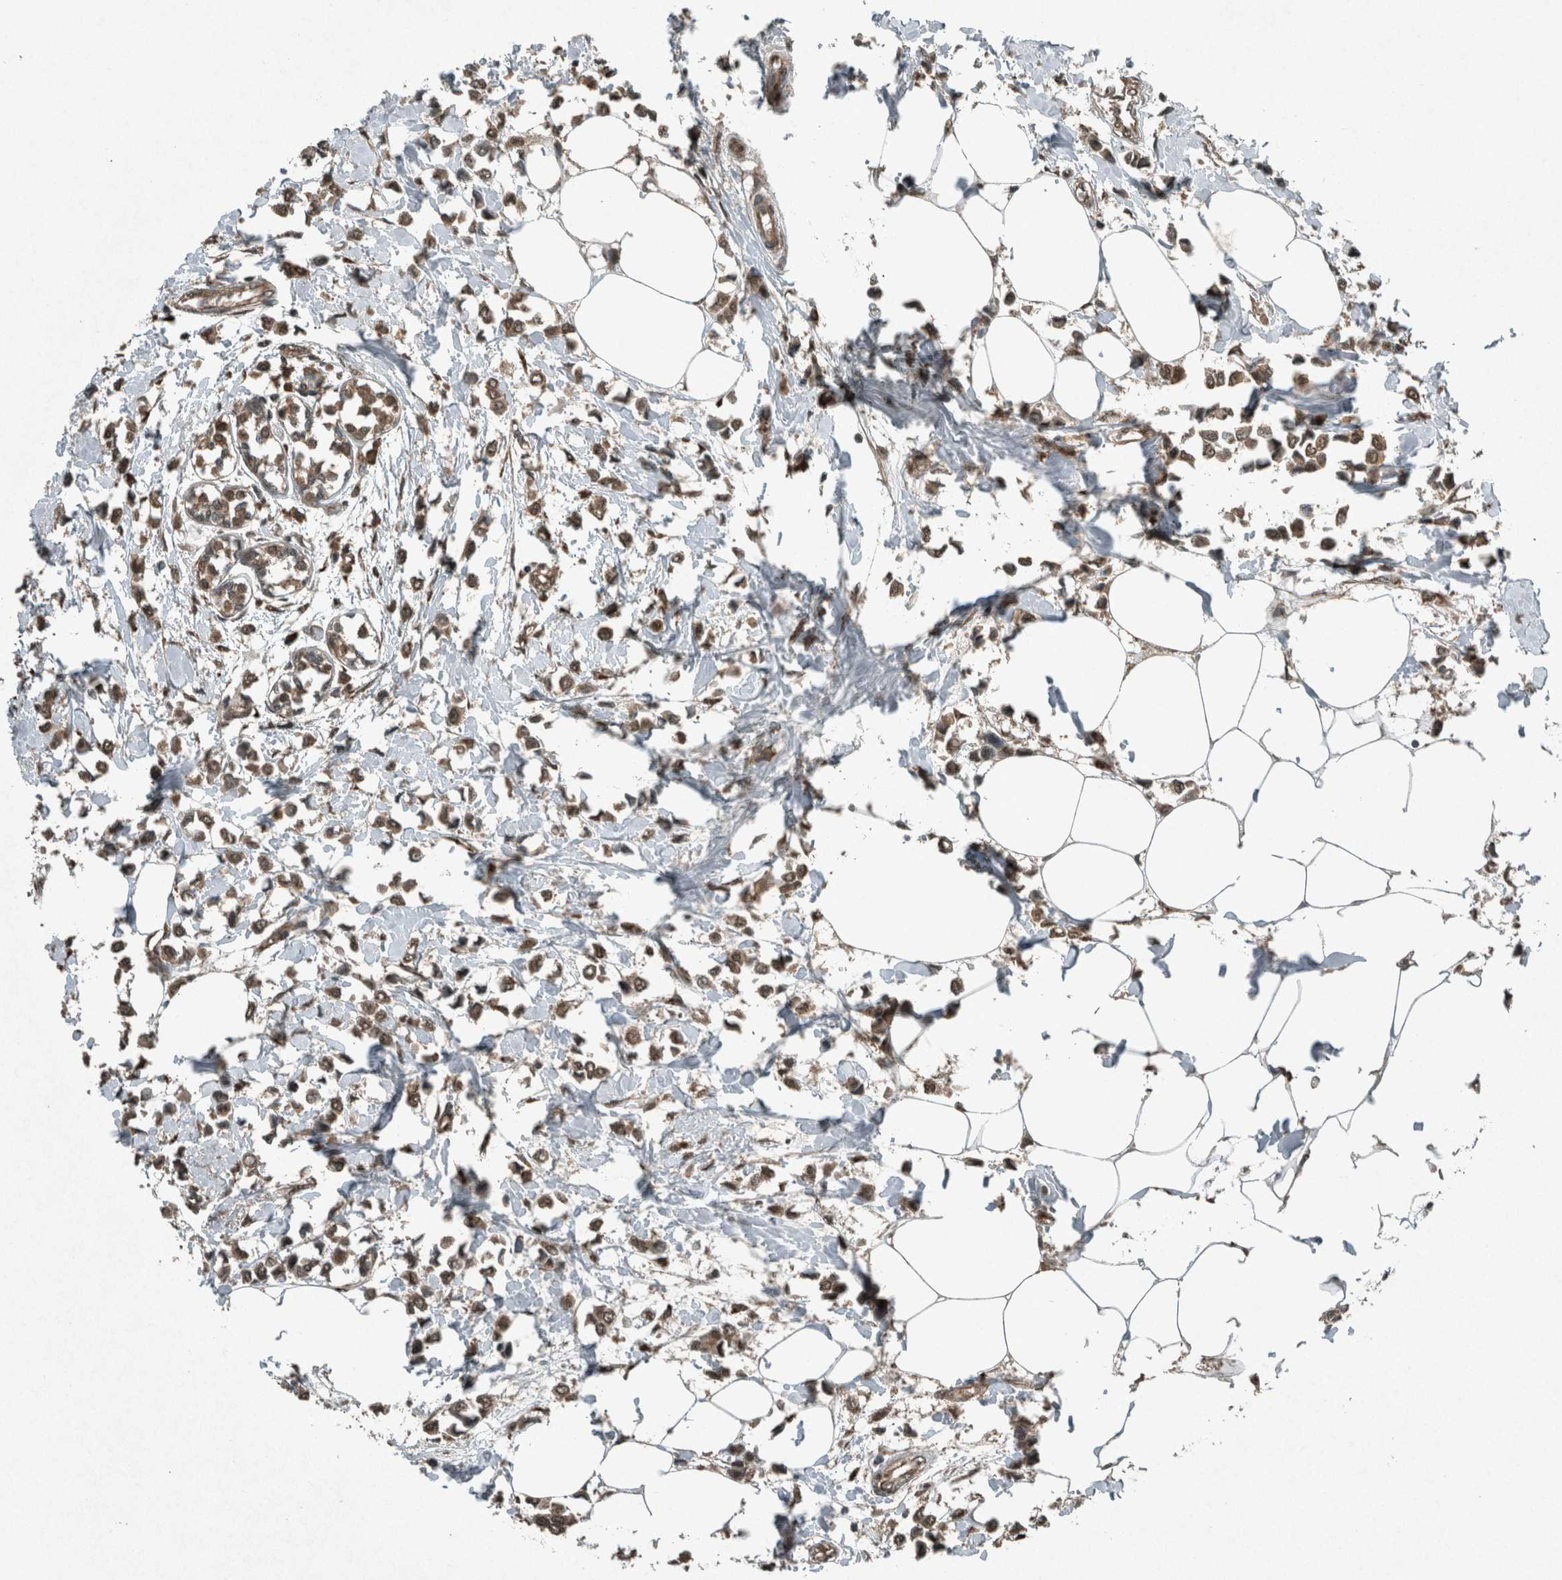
{"staining": {"intensity": "moderate", "quantity": ">75%", "location": "cytoplasmic/membranous,nuclear"}, "tissue": "breast cancer", "cell_type": "Tumor cells", "image_type": "cancer", "snomed": [{"axis": "morphology", "description": "Lobular carcinoma"}, {"axis": "topography", "description": "Breast"}], "caption": "Breast lobular carcinoma stained with IHC shows moderate cytoplasmic/membranous and nuclear staining in about >75% of tumor cells. The staining was performed using DAB, with brown indicating positive protein expression. Nuclei are stained blue with hematoxylin.", "gene": "ARHGEF12", "patient": {"sex": "female", "age": 51}}